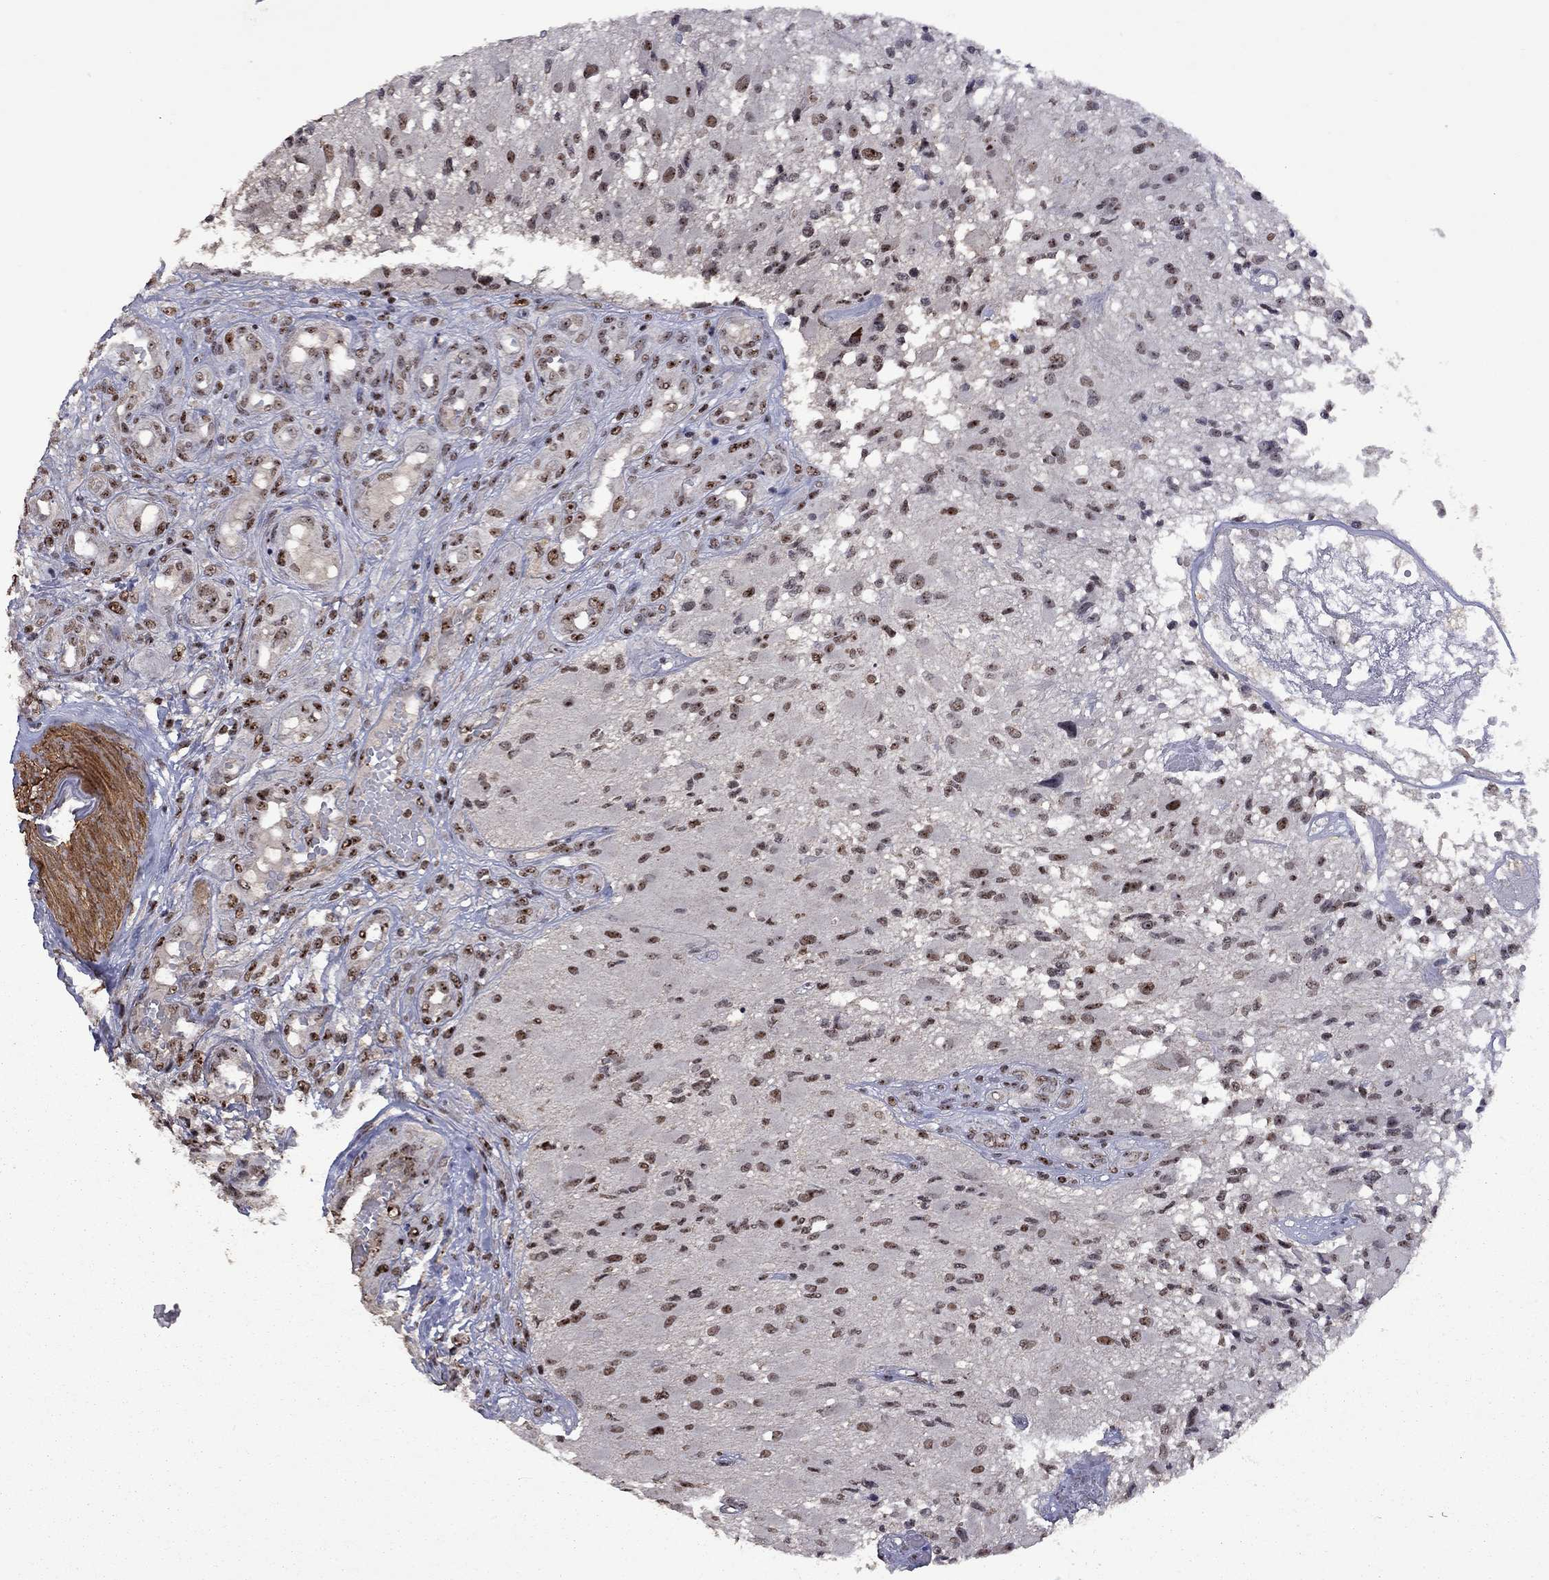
{"staining": {"intensity": "moderate", "quantity": "25%-75%", "location": "nuclear"}, "tissue": "glioma", "cell_type": "Tumor cells", "image_type": "cancer", "snomed": [{"axis": "morphology", "description": "Glioma, malignant, High grade"}, {"axis": "topography", "description": "Brain"}], "caption": "A histopathology image of human glioma stained for a protein exhibits moderate nuclear brown staining in tumor cells.", "gene": "SPOUT1", "patient": {"sex": "female", "age": 63}}